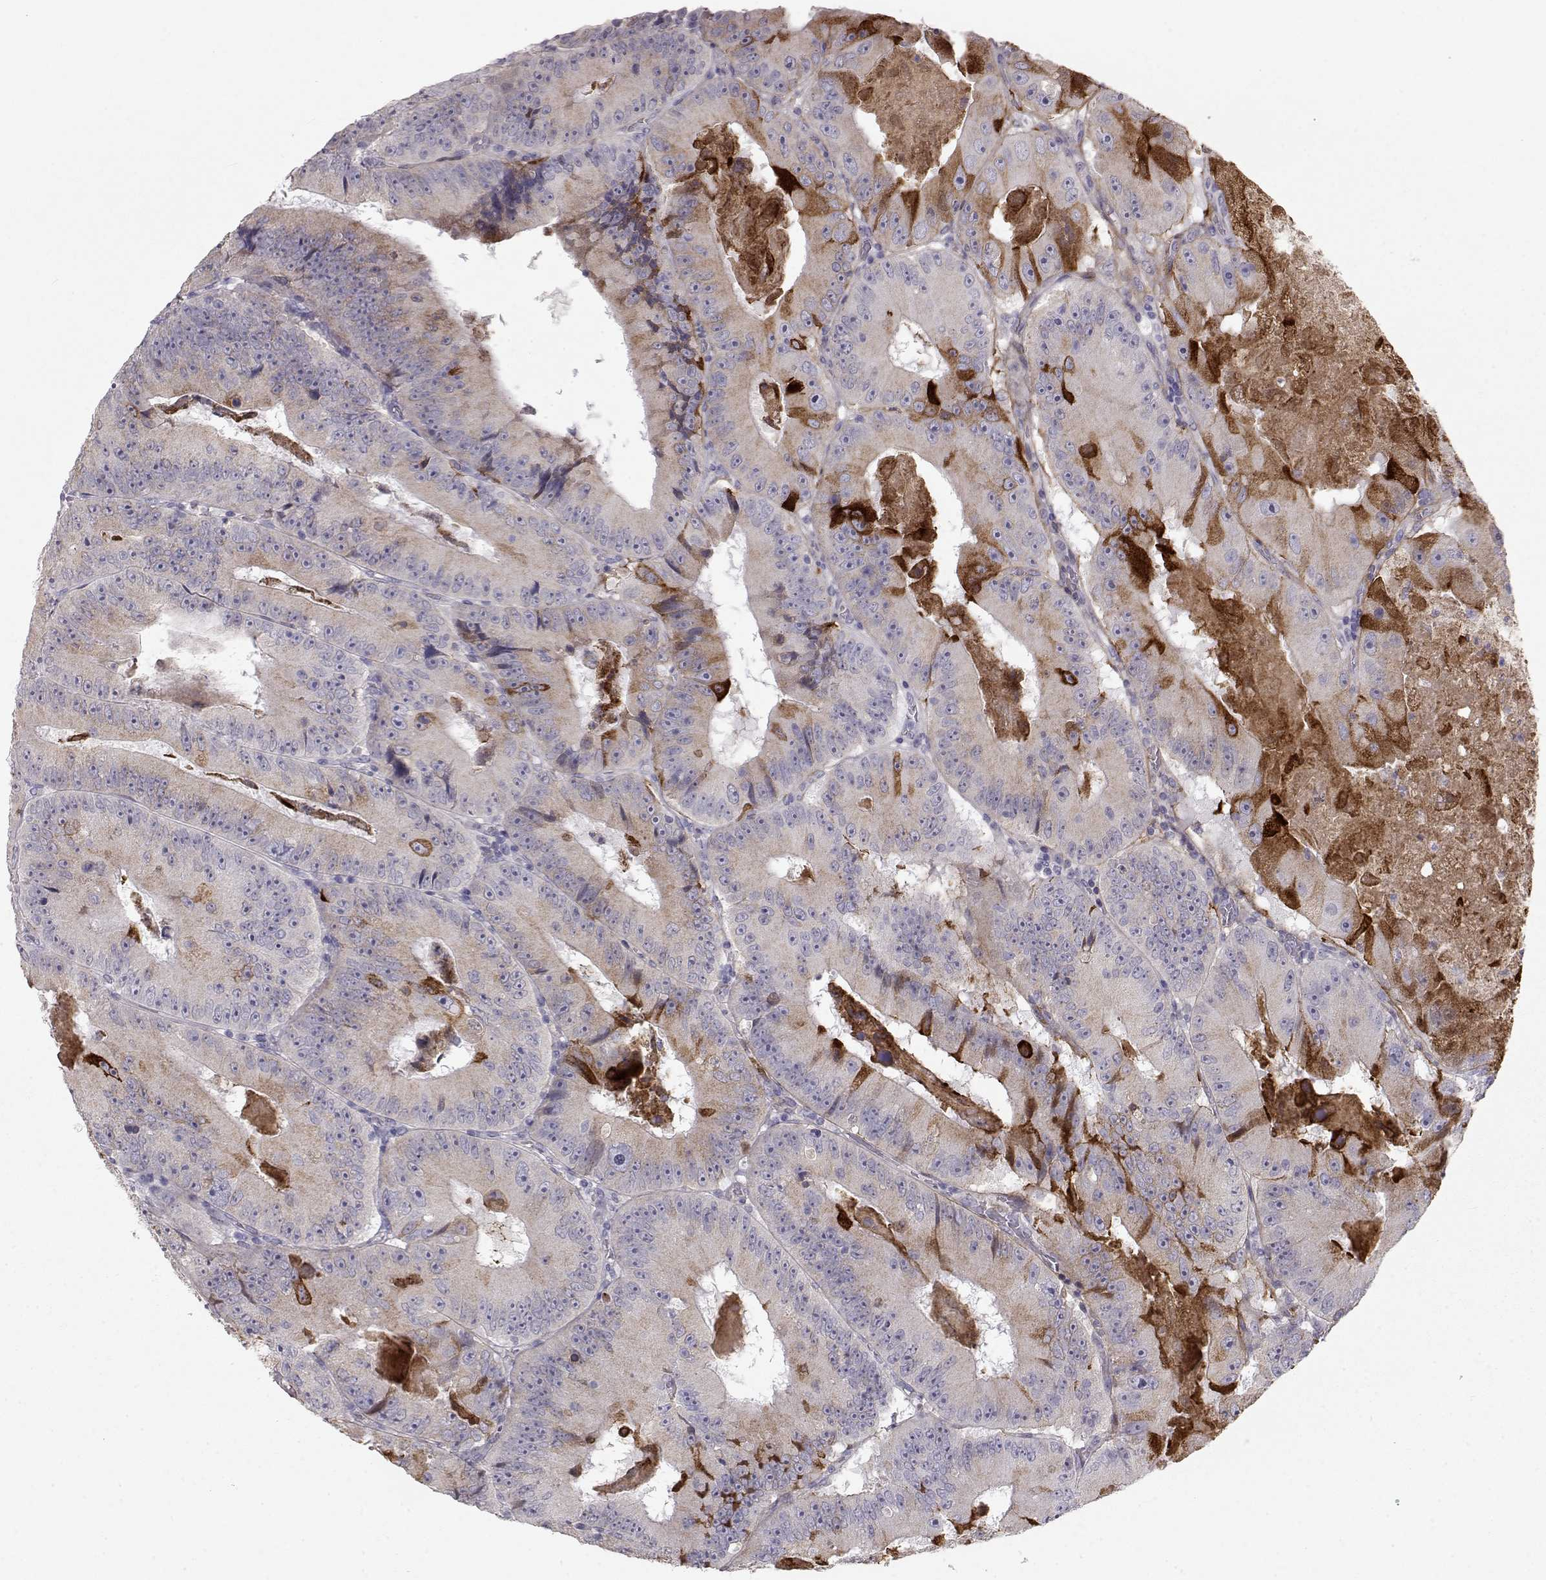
{"staining": {"intensity": "strong", "quantity": "<25%", "location": "cytoplasmic/membranous"}, "tissue": "colorectal cancer", "cell_type": "Tumor cells", "image_type": "cancer", "snomed": [{"axis": "morphology", "description": "Adenocarcinoma, NOS"}, {"axis": "topography", "description": "Colon"}], "caption": "Adenocarcinoma (colorectal) stained with a brown dye demonstrates strong cytoplasmic/membranous positive expression in about <25% of tumor cells.", "gene": "LAMB3", "patient": {"sex": "female", "age": 86}}